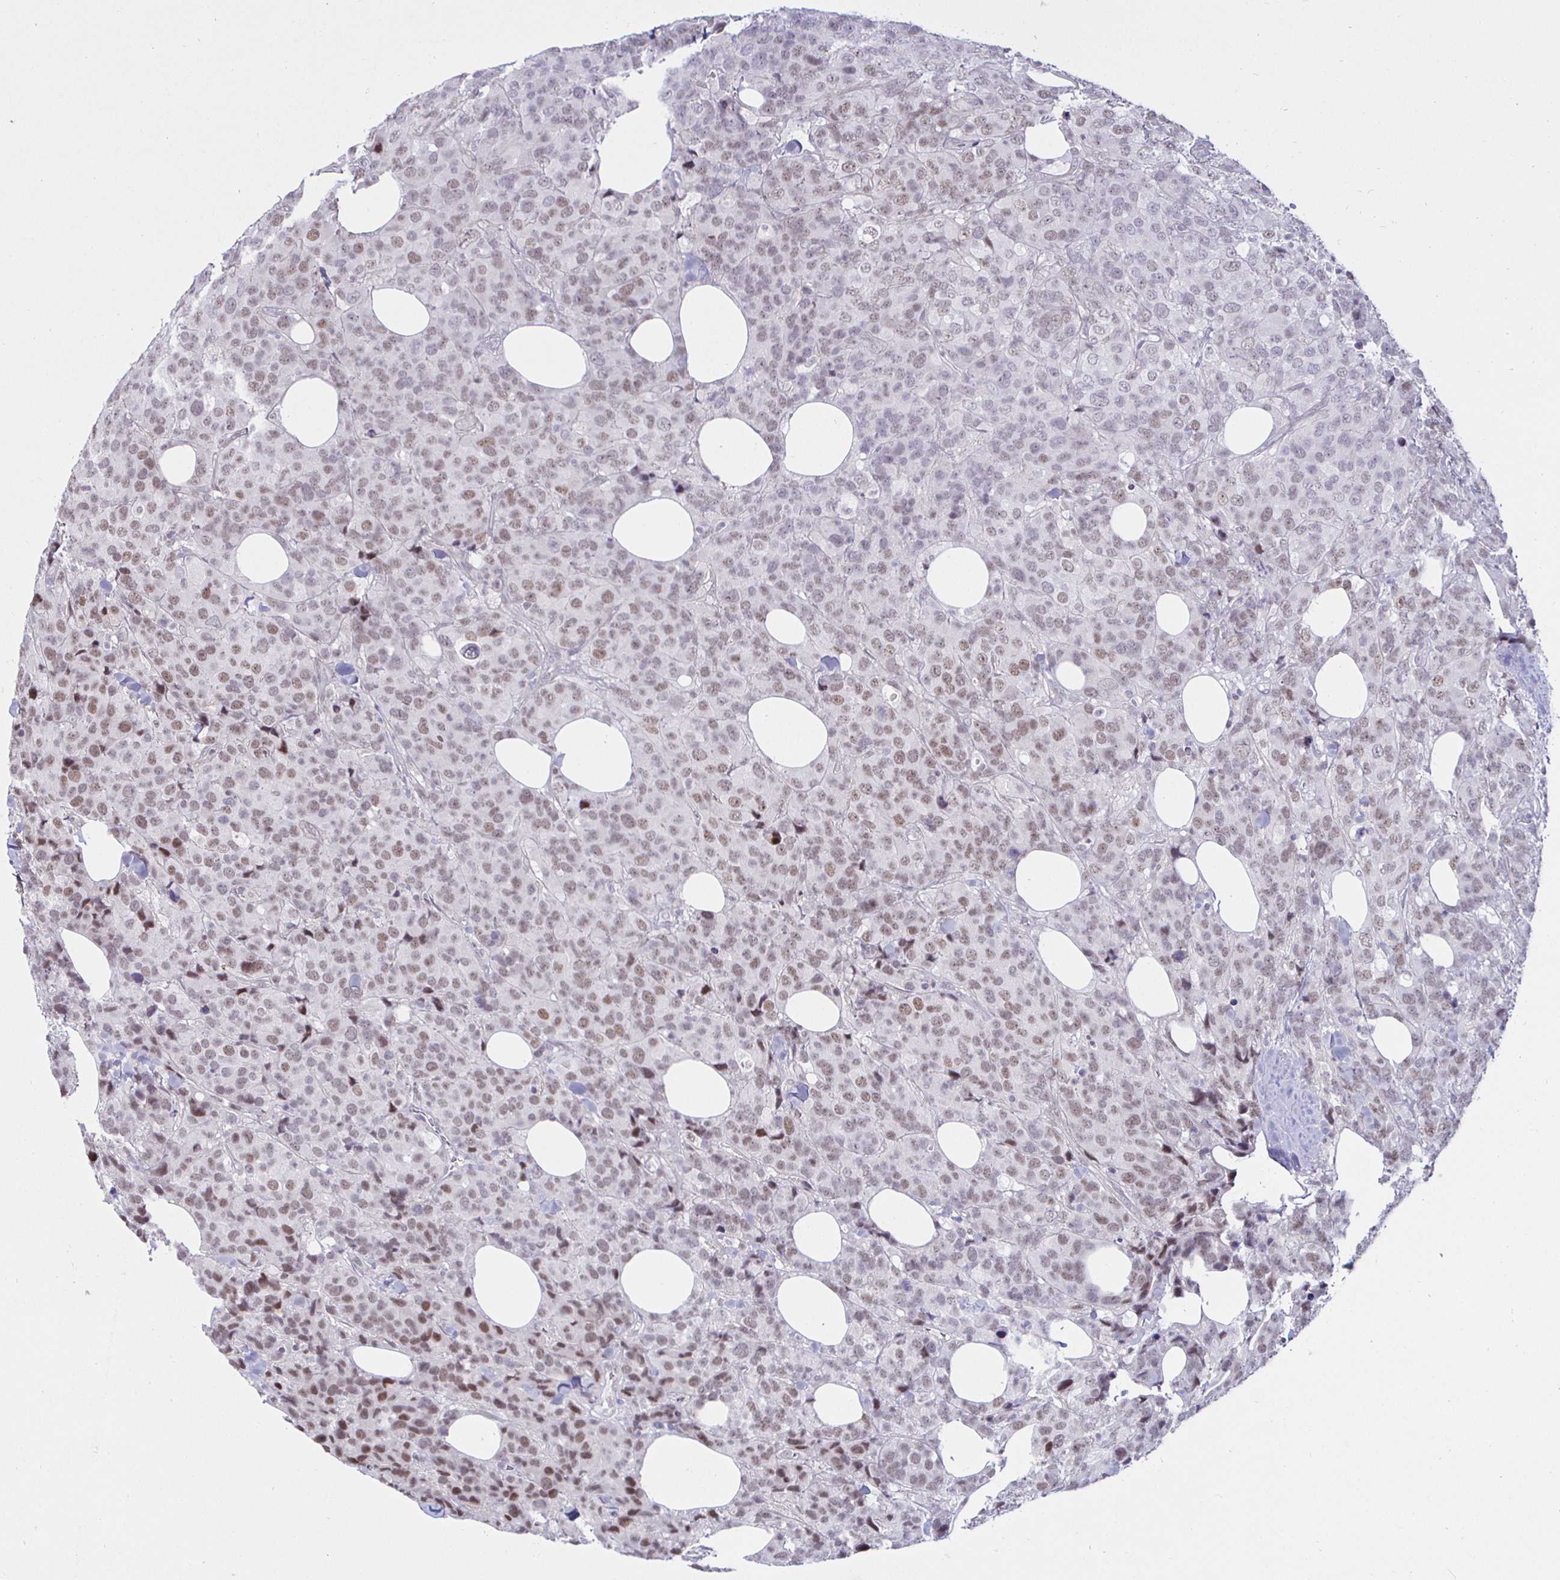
{"staining": {"intensity": "weak", "quantity": ">75%", "location": "nuclear"}, "tissue": "breast cancer", "cell_type": "Tumor cells", "image_type": "cancer", "snomed": [{"axis": "morphology", "description": "Lobular carcinoma"}, {"axis": "topography", "description": "Breast"}], "caption": "Breast cancer (lobular carcinoma) tissue reveals weak nuclear expression in about >75% of tumor cells, visualized by immunohistochemistry. (DAB = brown stain, brightfield microscopy at high magnification).", "gene": "MLH1", "patient": {"sex": "female", "age": 59}}